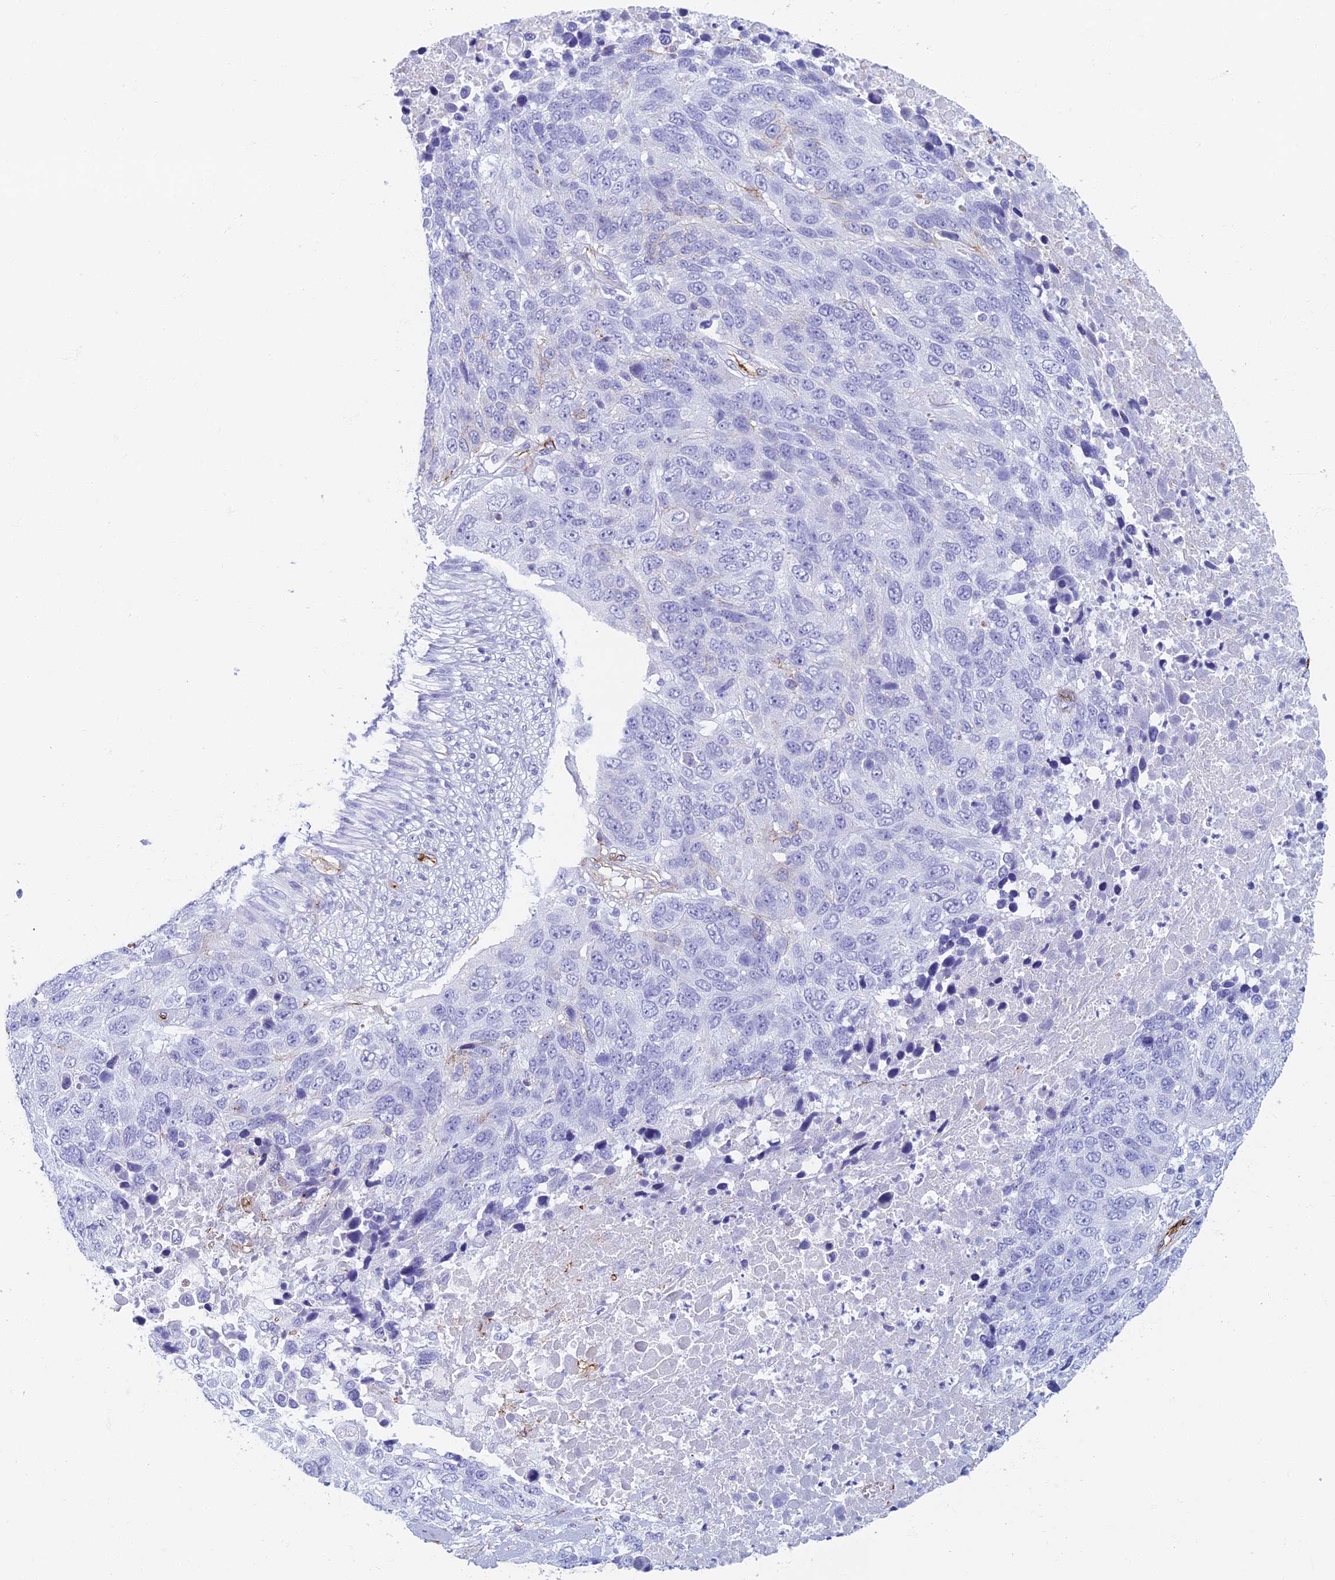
{"staining": {"intensity": "negative", "quantity": "none", "location": "none"}, "tissue": "lung cancer", "cell_type": "Tumor cells", "image_type": "cancer", "snomed": [{"axis": "morphology", "description": "Normal tissue, NOS"}, {"axis": "morphology", "description": "Squamous cell carcinoma, NOS"}, {"axis": "topography", "description": "Lymph node"}, {"axis": "topography", "description": "Lung"}], "caption": "DAB immunohistochemical staining of human lung cancer displays no significant expression in tumor cells.", "gene": "ETFRF1", "patient": {"sex": "male", "age": 66}}